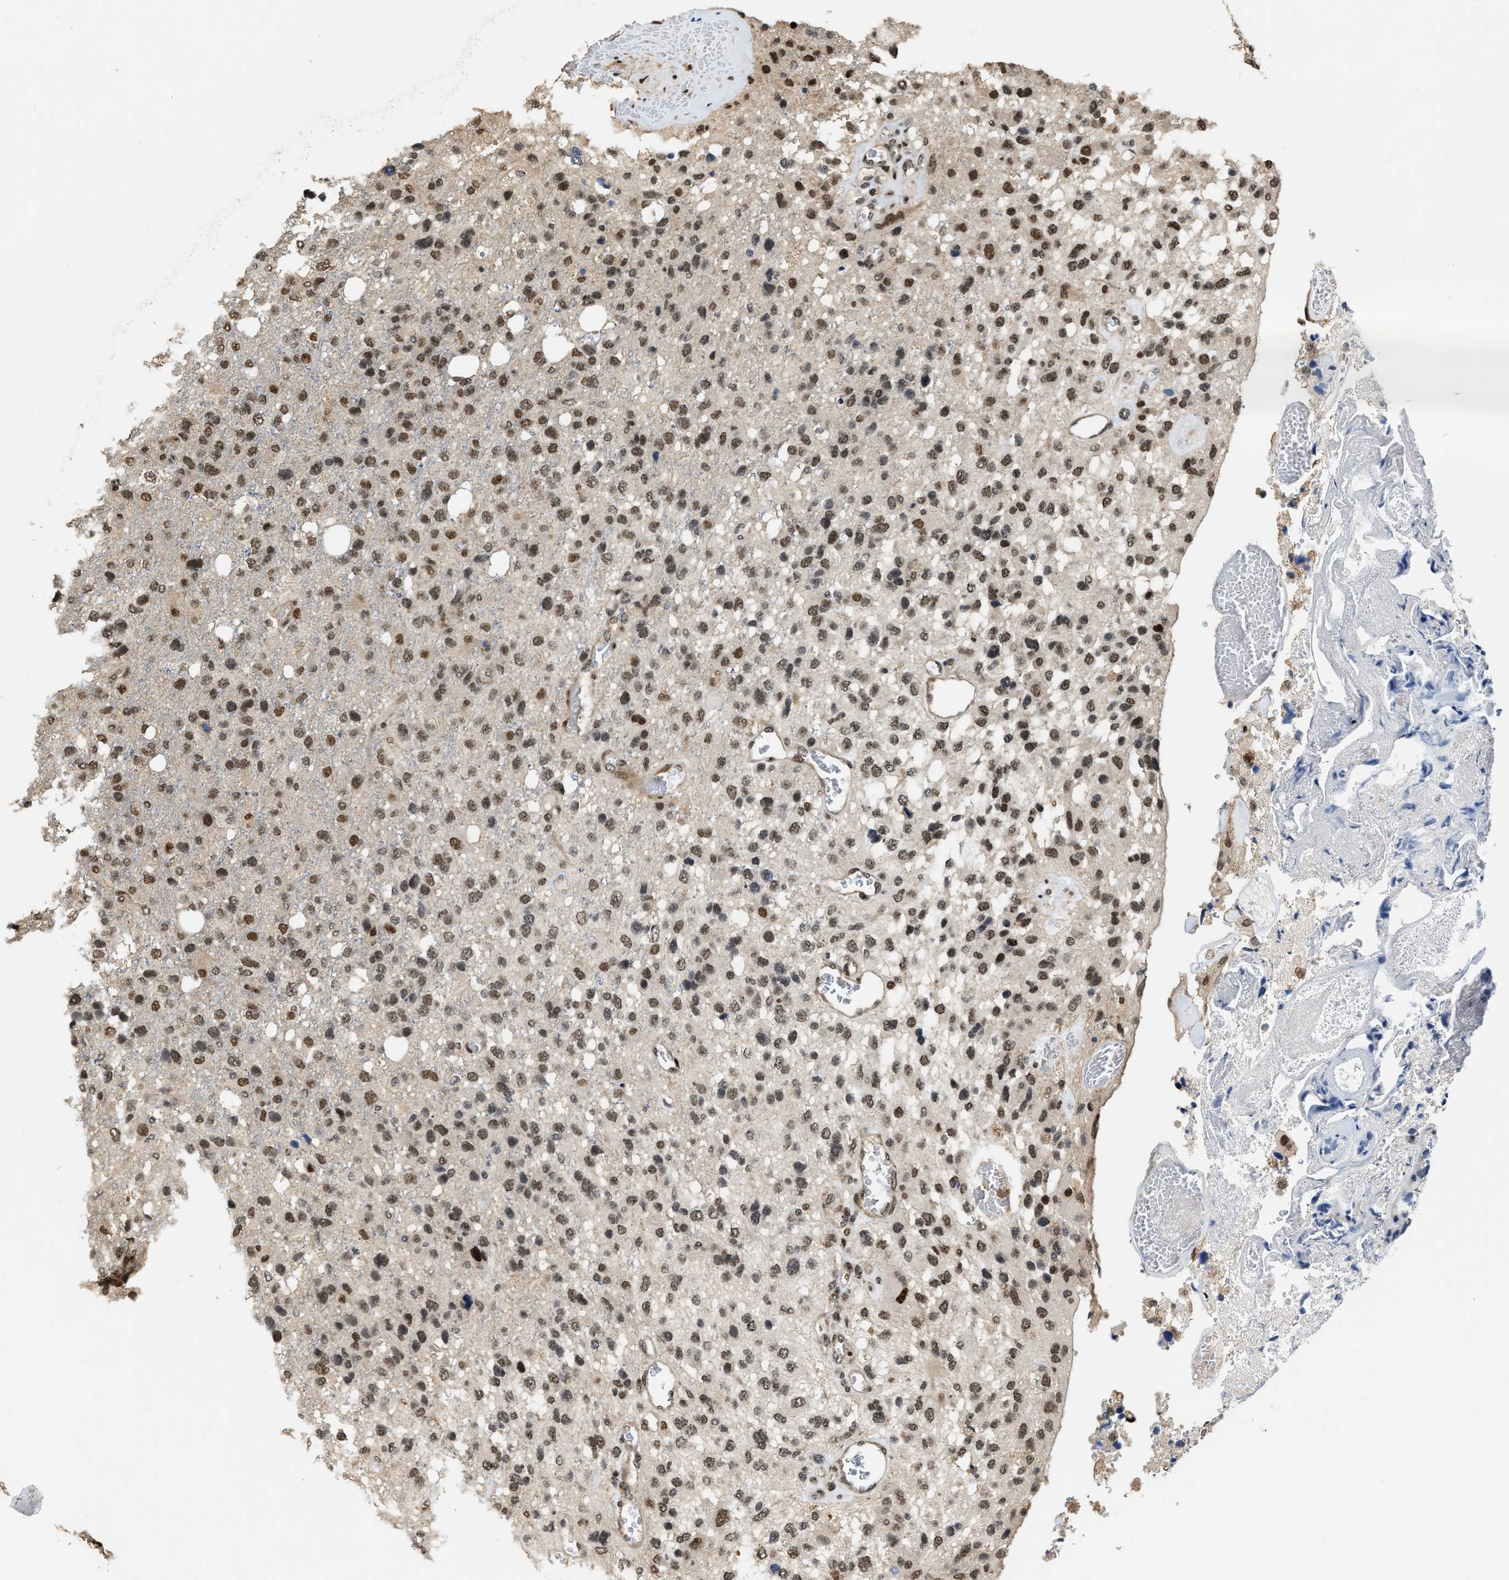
{"staining": {"intensity": "moderate", "quantity": ">75%", "location": "nuclear"}, "tissue": "glioma", "cell_type": "Tumor cells", "image_type": "cancer", "snomed": [{"axis": "morphology", "description": "Glioma, malignant, High grade"}, {"axis": "topography", "description": "Brain"}], "caption": "IHC histopathology image of glioma stained for a protein (brown), which demonstrates medium levels of moderate nuclear expression in about >75% of tumor cells.", "gene": "SERTAD2", "patient": {"sex": "female", "age": 58}}